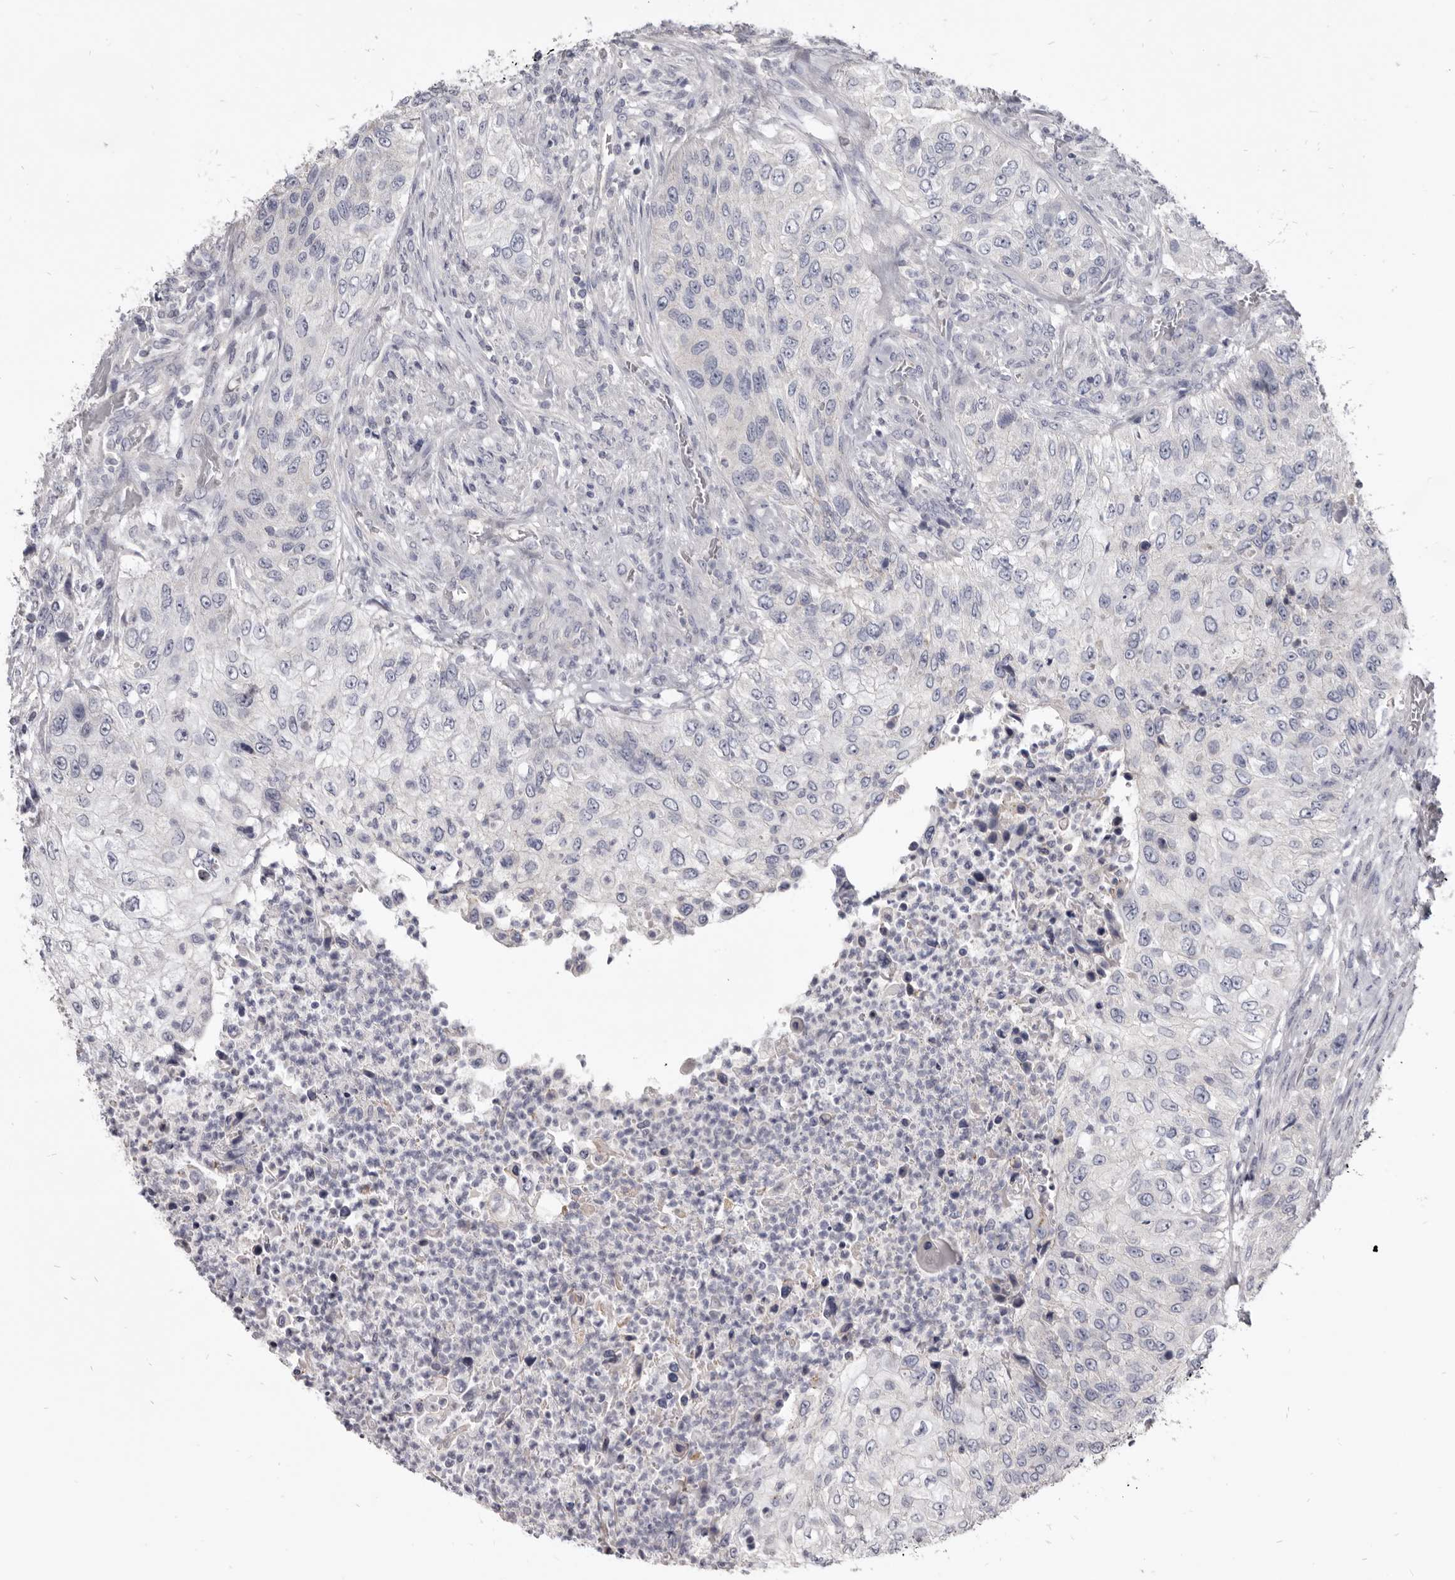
{"staining": {"intensity": "negative", "quantity": "none", "location": "none"}, "tissue": "urothelial cancer", "cell_type": "Tumor cells", "image_type": "cancer", "snomed": [{"axis": "morphology", "description": "Urothelial carcinoma, High grade"}, {"axis": "topography", "description": "Urinary bladder"}], "caption": "The image shows no significant staining in tumor cells of high-grade urothelial carcinoma.", "gene": "CGN", "patient": {"sex": "female", "age": 60}}